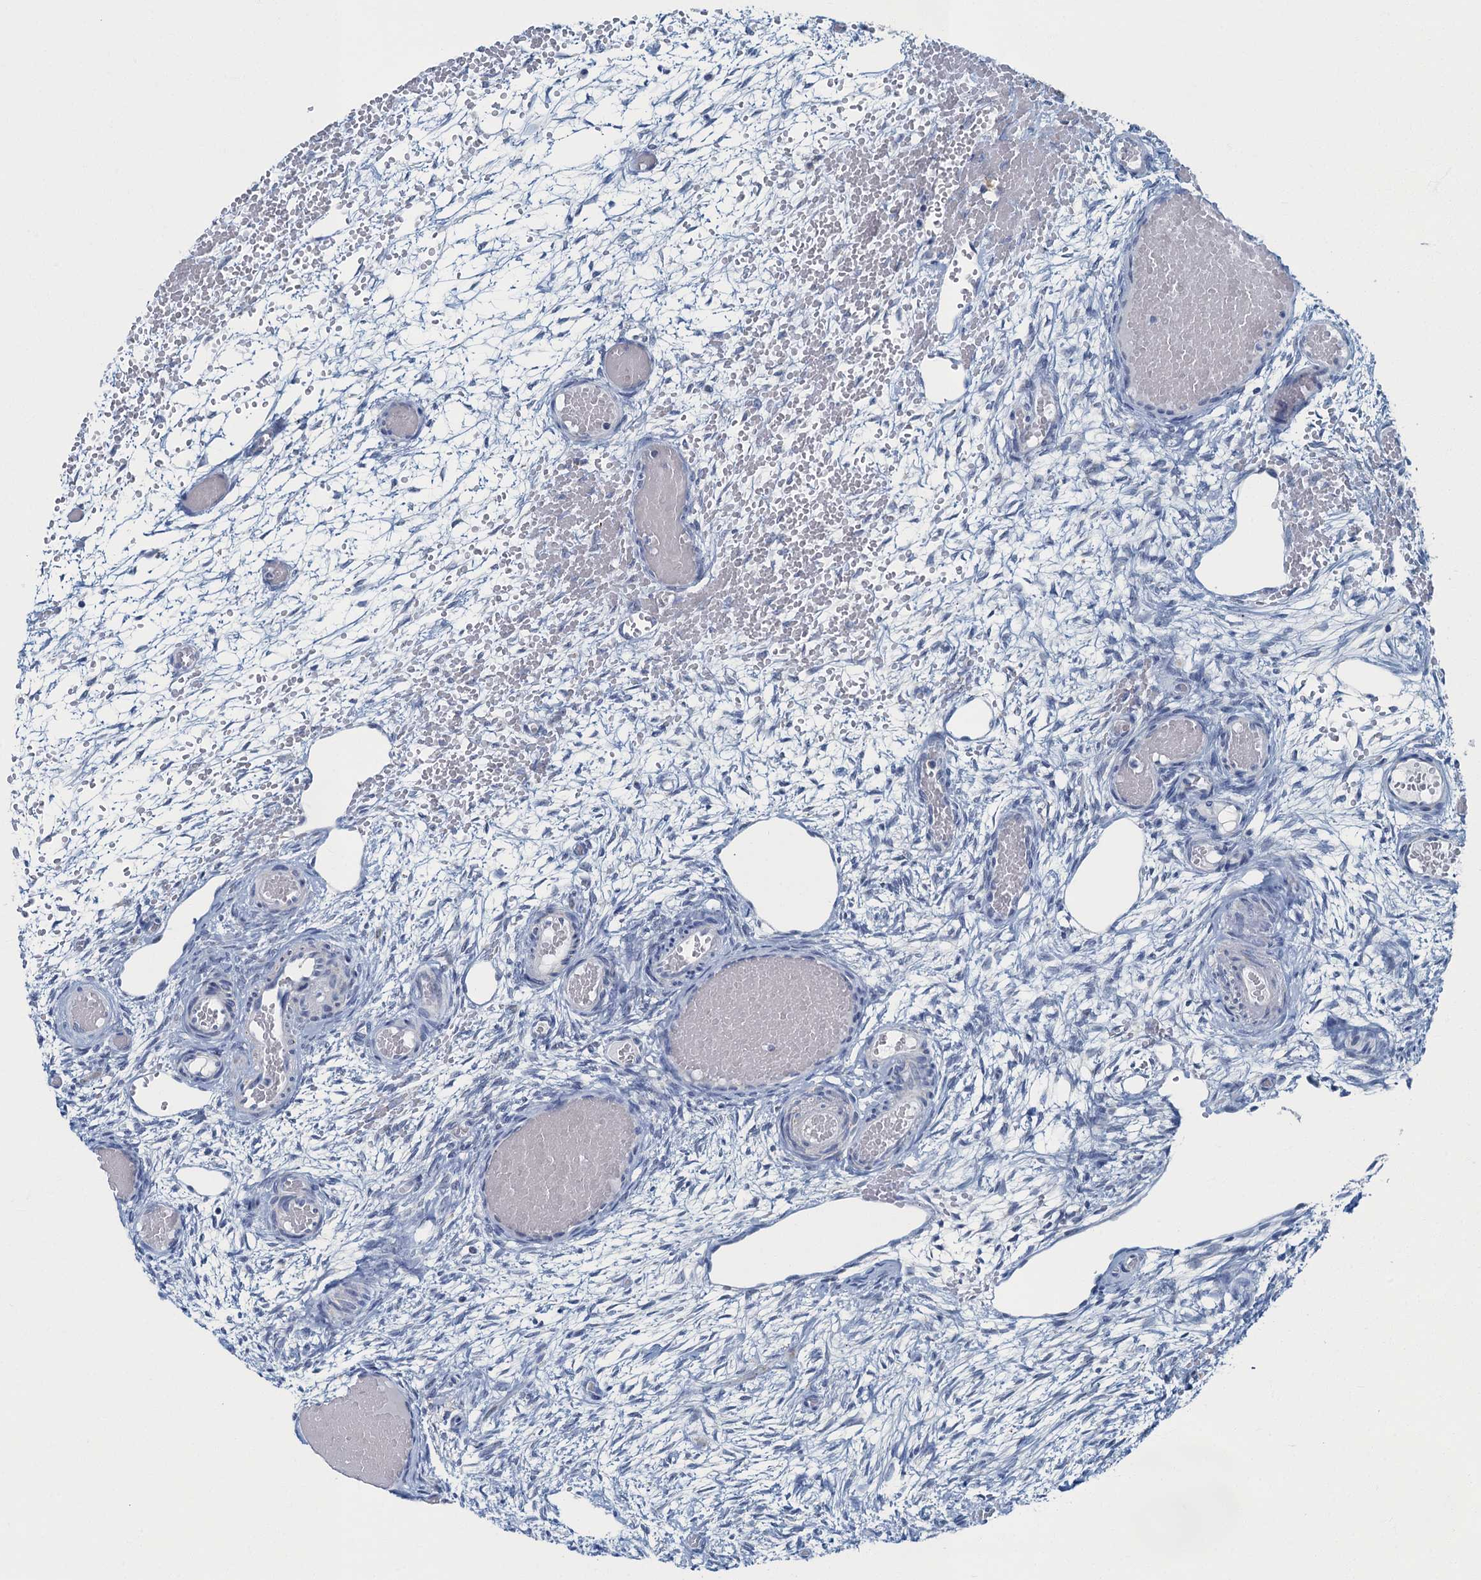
{"staining": {"intensity": "negative", "quantity": "none", "location": "none"}, "tissue": "ovary", "cell_type": "Ovarian stroma cells", "image_type": "normal", "snomed": [{"axis": "morphology", "description": "Adenocarcinoma, NOS"}, {"axis": "topography", "description": "Endometrium"}], "caption": "The histopathology image demonstrates no significant staining in ovarian stroma cells of ovary.", "gene": "RAD9B", "patient": {"sex": "female", "age": 32}}